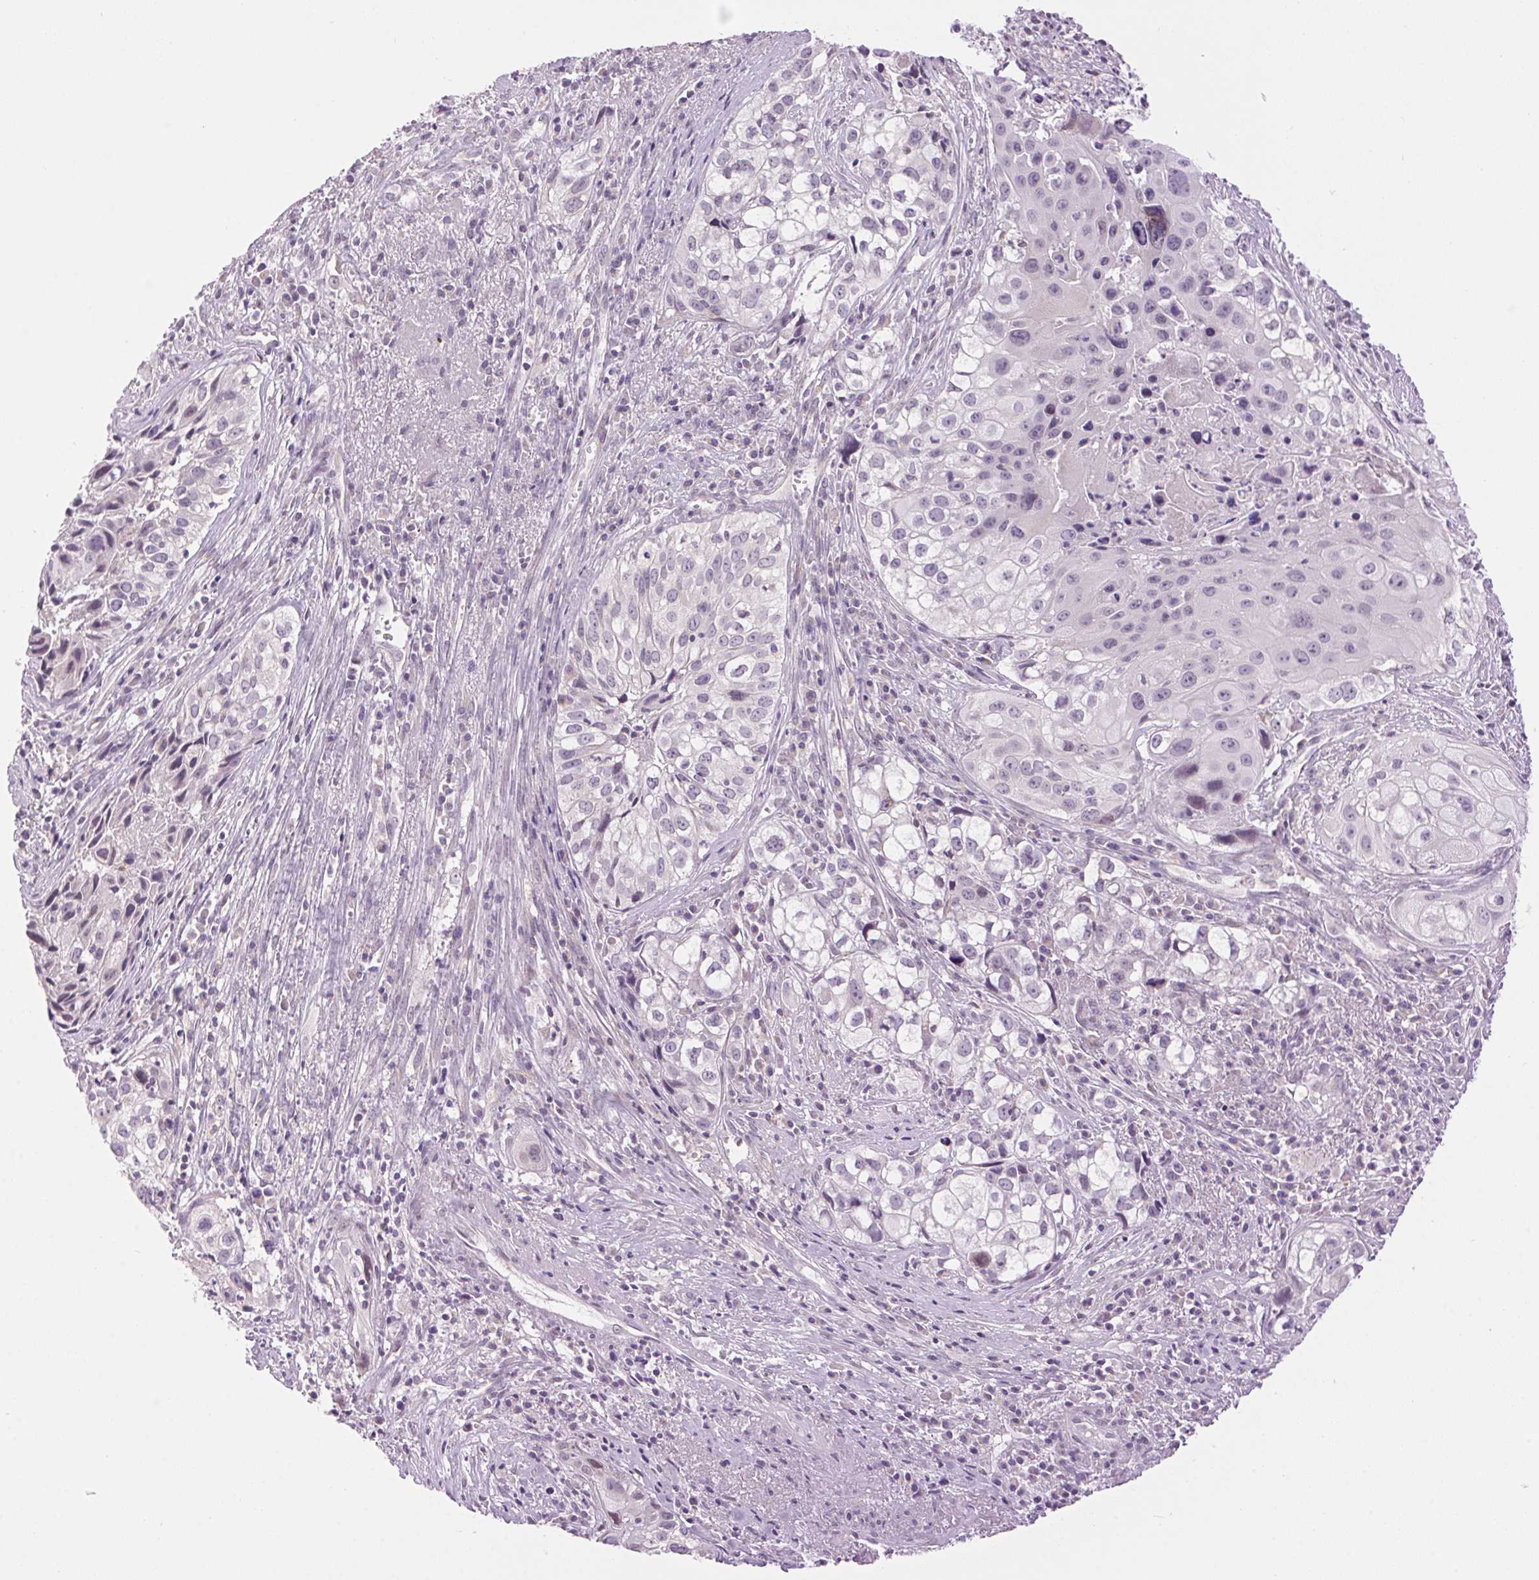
{"staining": {"intensity": "negative", "quantity": "none", "location": "none"}, "tissue": "cervical cancer", "cell_type": "Tumor cells", "image_type": "cancer", "snomed": [{"axis": "morphology", "description": "Squamous cell carcinoma, NOS"}, {"axis": "topography", "description": "Cervix"}], "caption": "The photomicrograph exhibits no significant staining in tumor cells of cervical squamous cell carcinoma.", "gene": "SMIM13", "patient": {"sex": "female", "age": 53}}